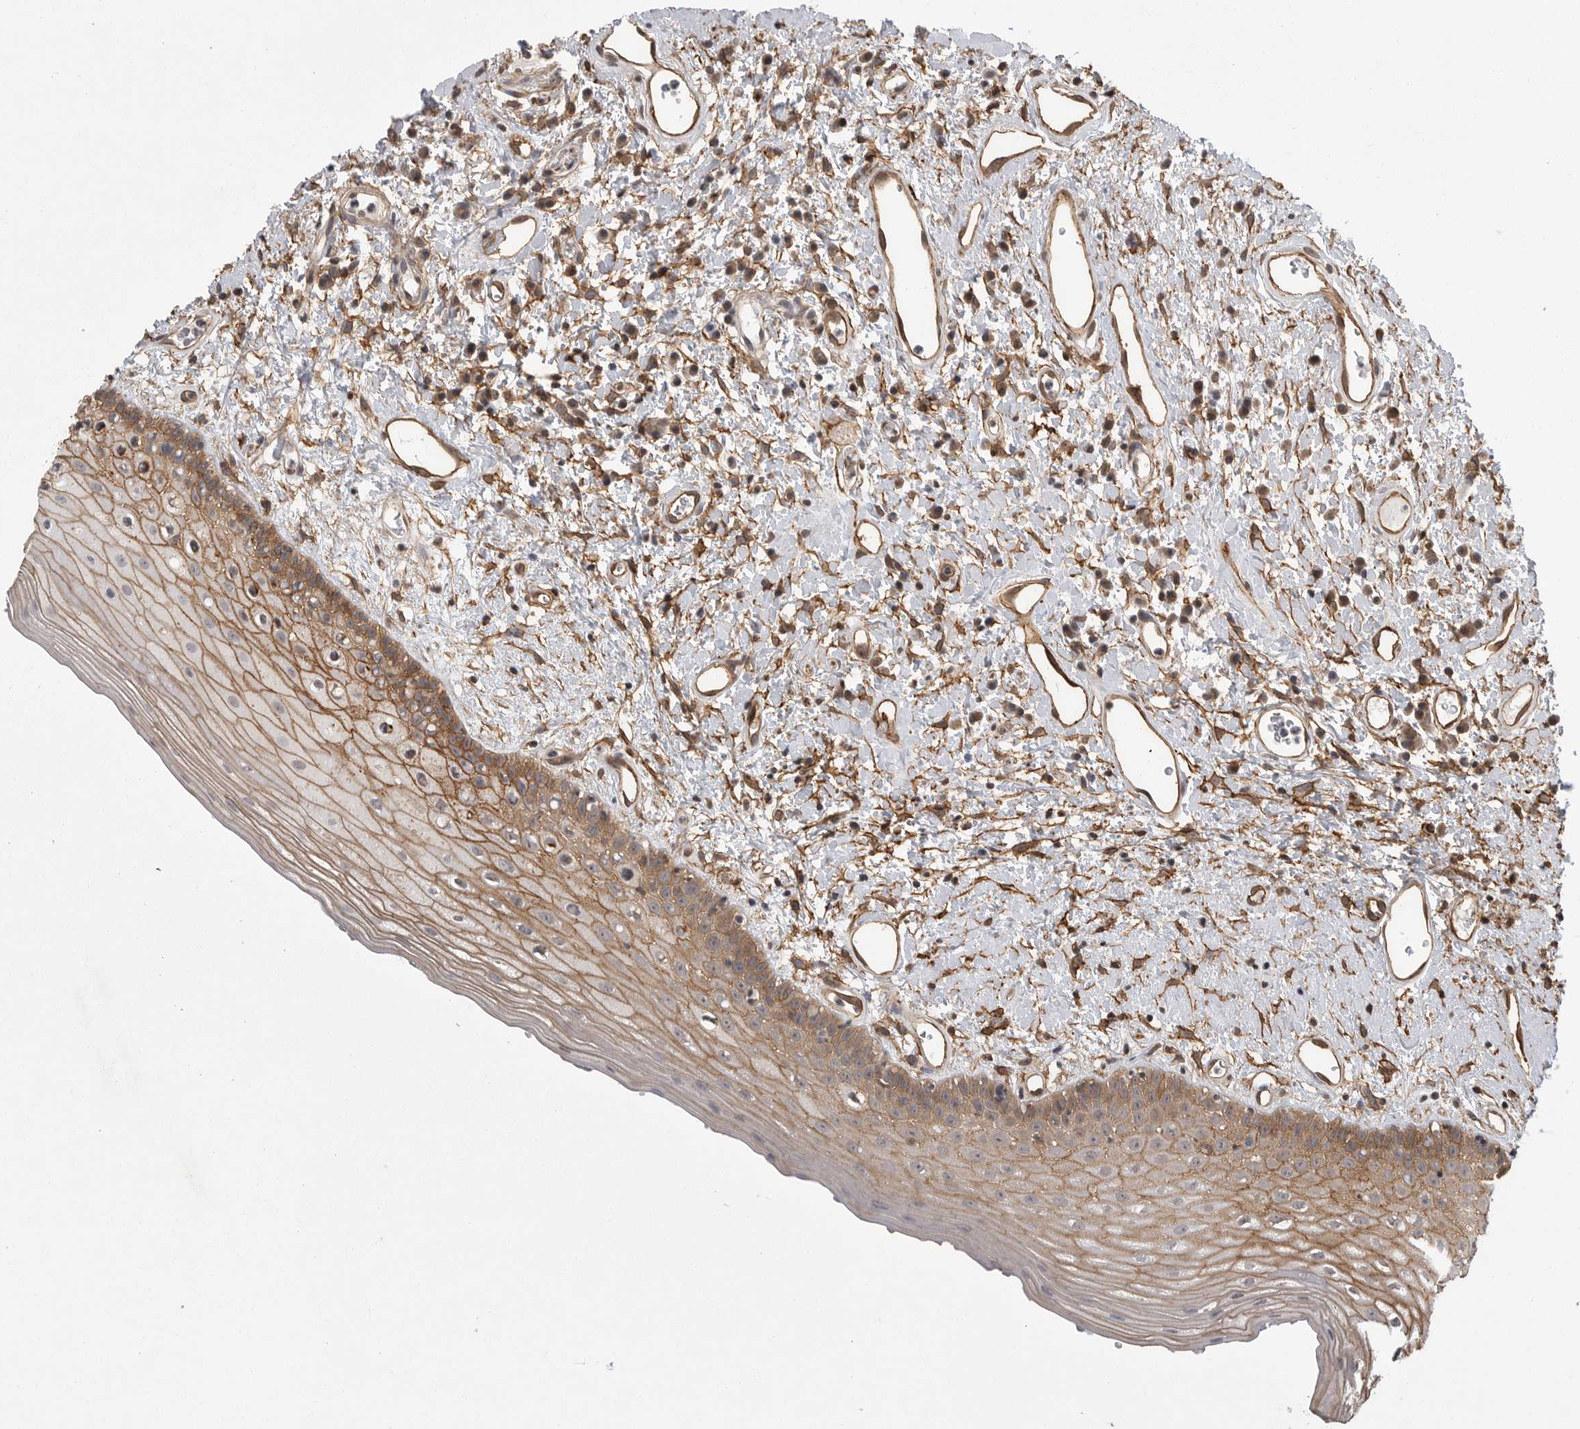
{"staining": {"intensity": "moderate", "quantity": ">75%", "location": "cytoplasmic/membranous"}, "tissue": "oral mucosa", "cell_type": "Squamous epithelial cells", "image_type": "normal", "snomed": [{"axis": "morphology", "description": "Normal tissue, NOS"}, {"axis": "topography", "description": "Oral tissue"}], "caption": "Unremarkable oral mucosa reveals moderate cytoplasmic/membranous staining in about >75% of squamous epithelial cells.", "gene": "NECTIN1", "patient": {"sex": "female", "age": 76}}